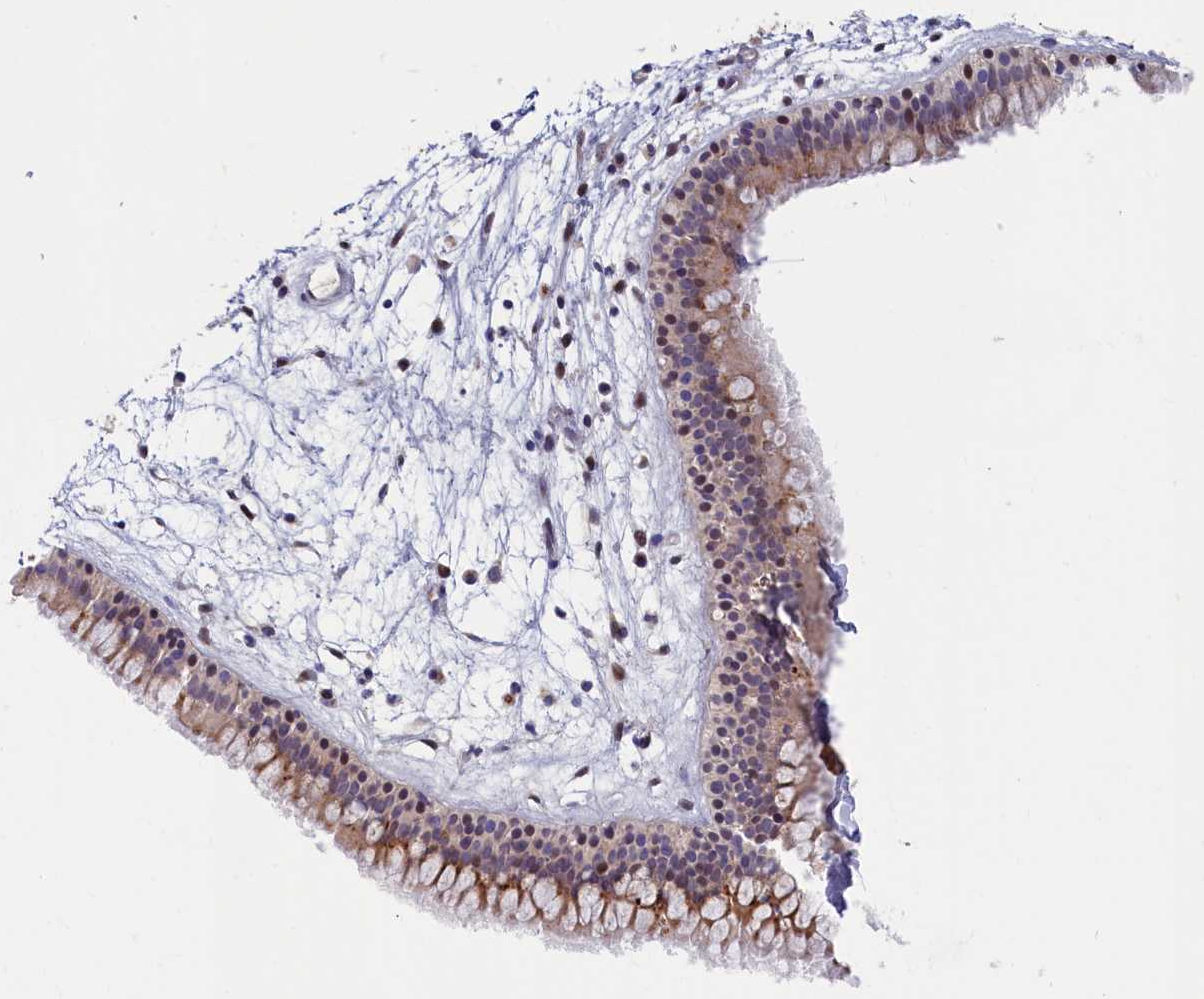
{"staining": {"intensity": "moderate", "quantity": ">75%", "location": "cytoplasmic/membranous"}, "tissue": "nasopharynx", "cell_type": "Respiratory epithelial cells", "image_type": "normal", "snomed": [{"axis": "morphology", "description": "Normal tissue, NOS"}, {"axis": "topography", "description": "Nasopharynx"}], "caption": "Immunohistochemical staining of normal nasopharynx demonstrates >75% levels of moderate cytoplasmic/membranous protein positivity in approximately >75% of respiratory epithelial cells.", "gene": "CHST12", "patient": {"sex": "male", "age": 82}}